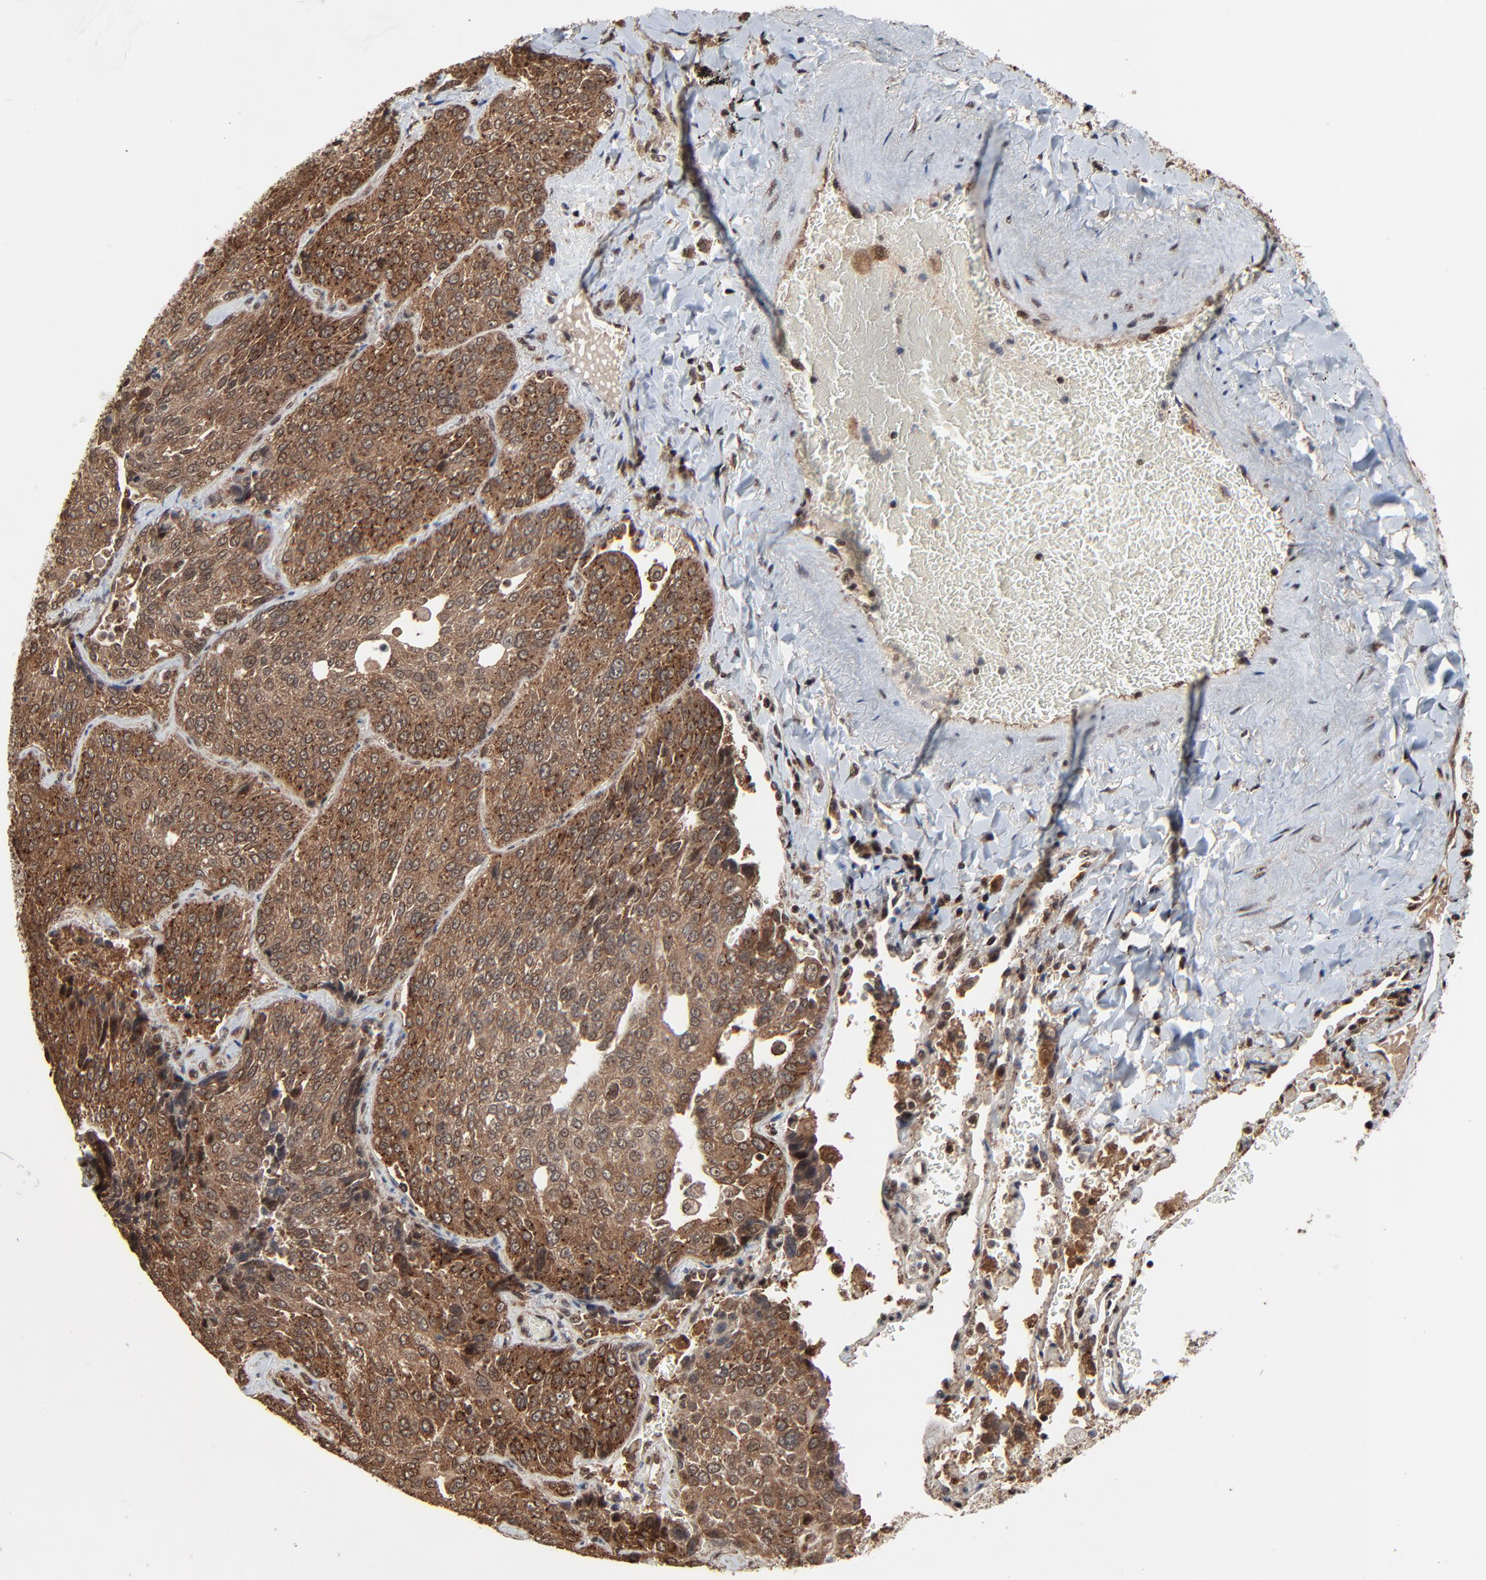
{"staining": {"intensity": "moderate", "quantity": ">75%", "location": "cytoplasmic/membranous,nuclear"}, "tissue": "lung cancer", "cell_type": "Tumor cells", "image_type": "cancer", "snomed": [{"axis": "morphology", "description": "Squamous cell carcinoma, NOS"}, {"axis": "topography", "description": "Lung"}], "caption": "Protein analysis of lung cancer (squamous cell carcinoma) tissue demonstrates moderate cytoplasmic/membranous and nuclear positivity in about >75% of tumor cells.", "gene": "RHOJ", "patient": {"sex": "male", "age": 54}}